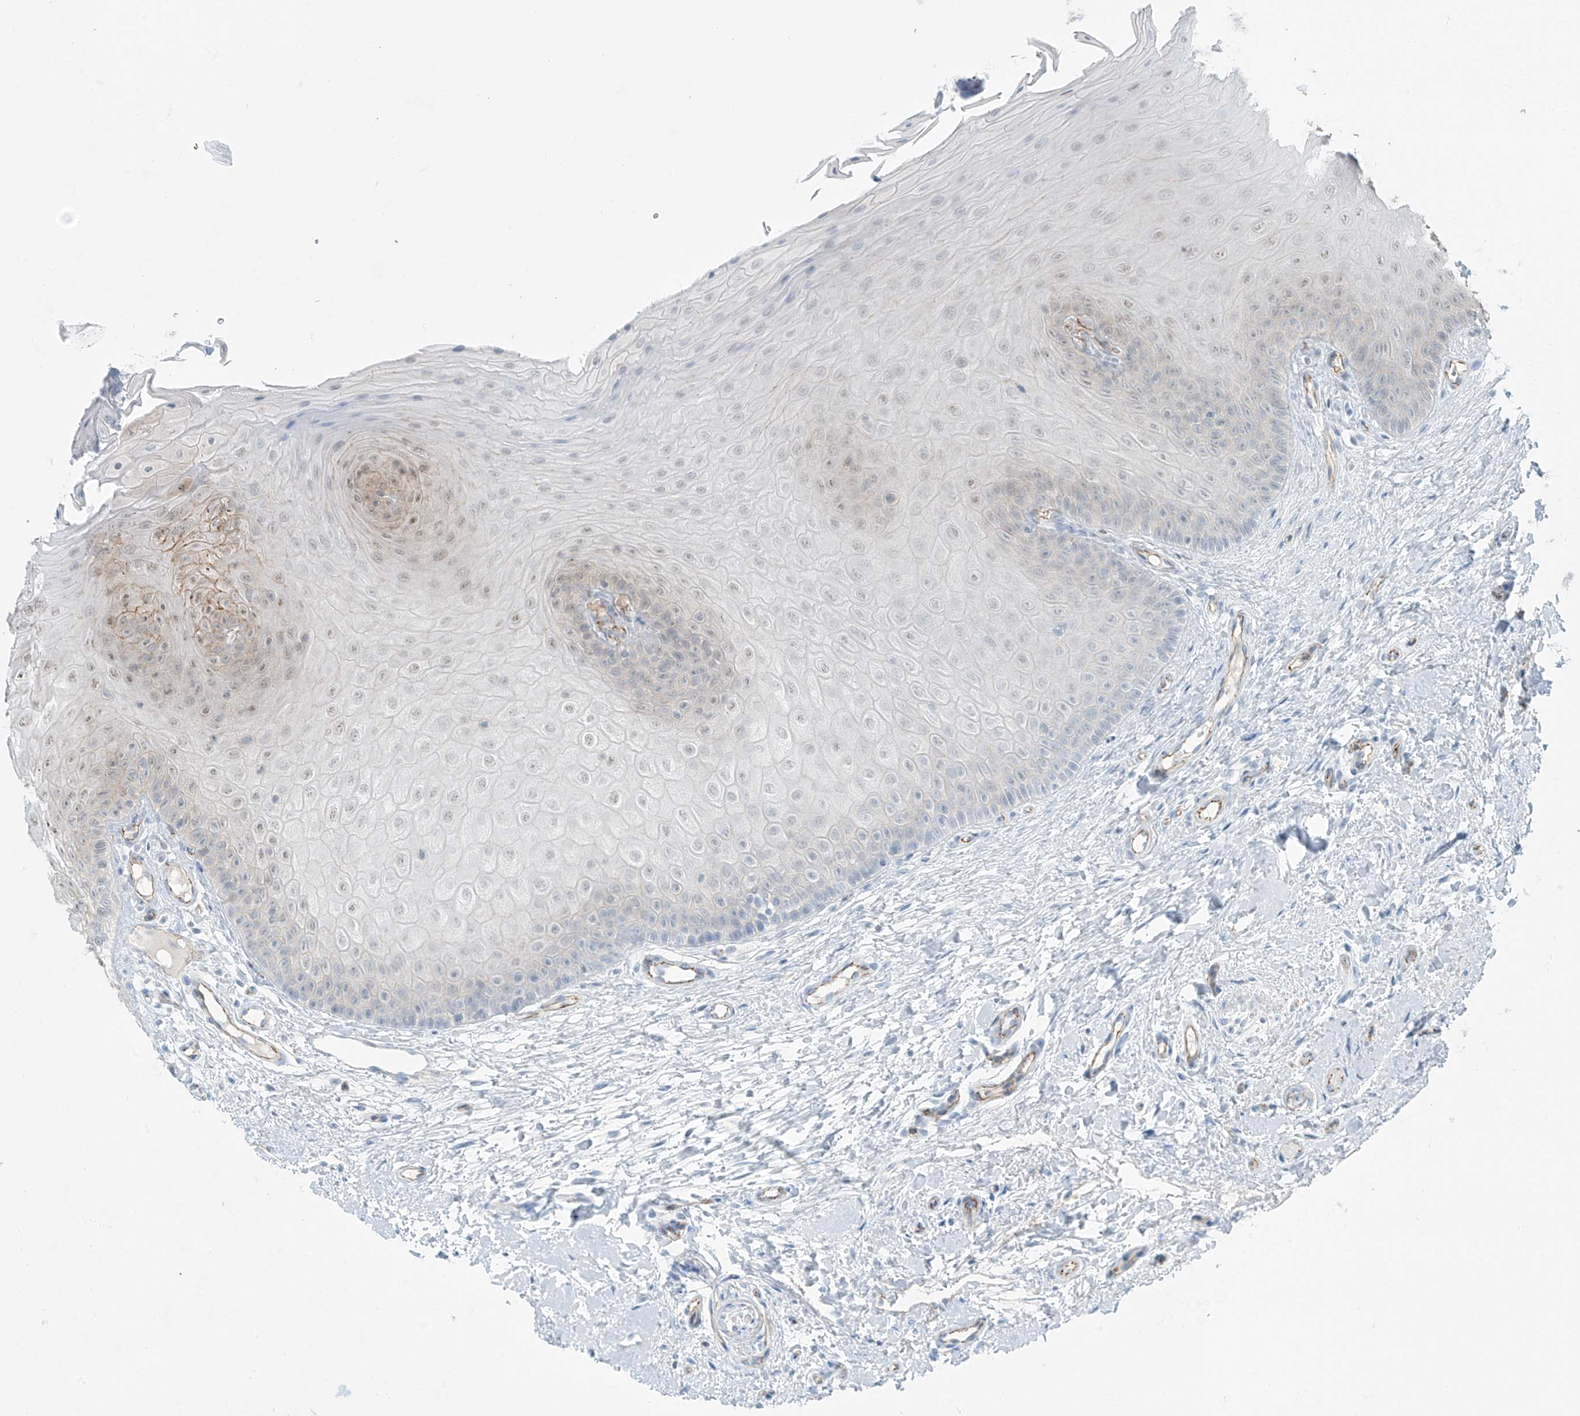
{"staining": {"intensity": "weak", "quantity": "25%-75%", "location": "nuclear"}, "tissue": "oral mucosa", "cell_type": "Squamous epithelial cells", "image_type": "normal", "snomed": [{"axis": "morphology", "description": "Normal tissue, NOS"}, {"axis": "topography", "description": "Oral tissue"}], "caption": "Oral mucosa stained with a brown dye exhibits weak nuclear positive positivity in approximately 25%-75% of squamous epithelial cells.", "gene": "ZNF16", "patient": {"sex": "female", "age": 68}}